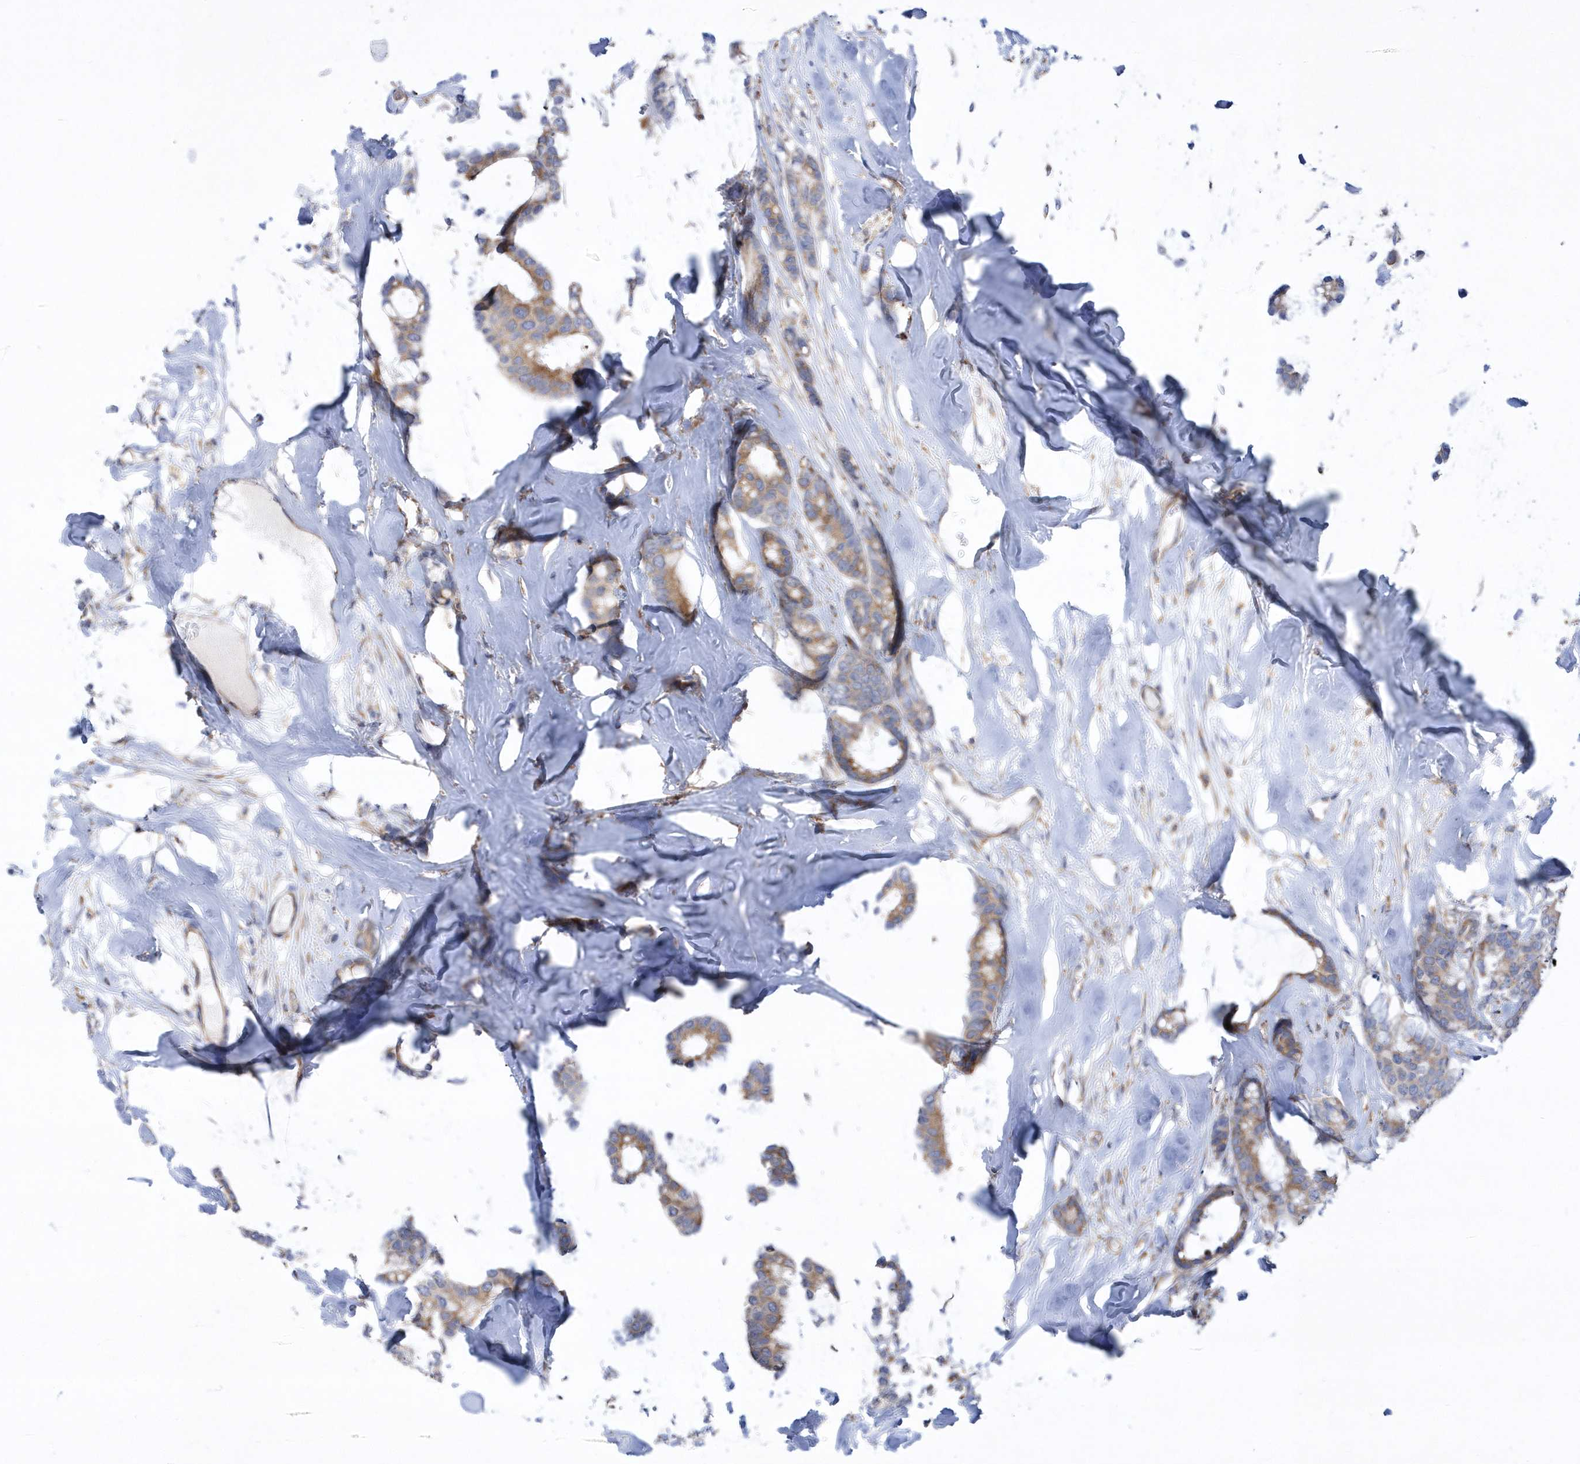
{"staining": {"intensity": "moderate", "quantity": ">75%", "location": "cytoplasmic/membranous"}, "tissue": "breast cancer", "cell_type": "Tumor cells", "image_type": "cancer", "snomed": [{"axis": "morphology", "description": "Duct carcinoma"}, {"axis": "topography", "description": "Breast"}], "caption": "Breast cancer (infiltrating ductal carcinoma) tissue displays moderate cytoplasmic/membranous positivity in approximately >75% of tumor cells, visualized by immunohistochemistry.", "gene": "MED31", "patient": {"sex": "female", "age": 87}}